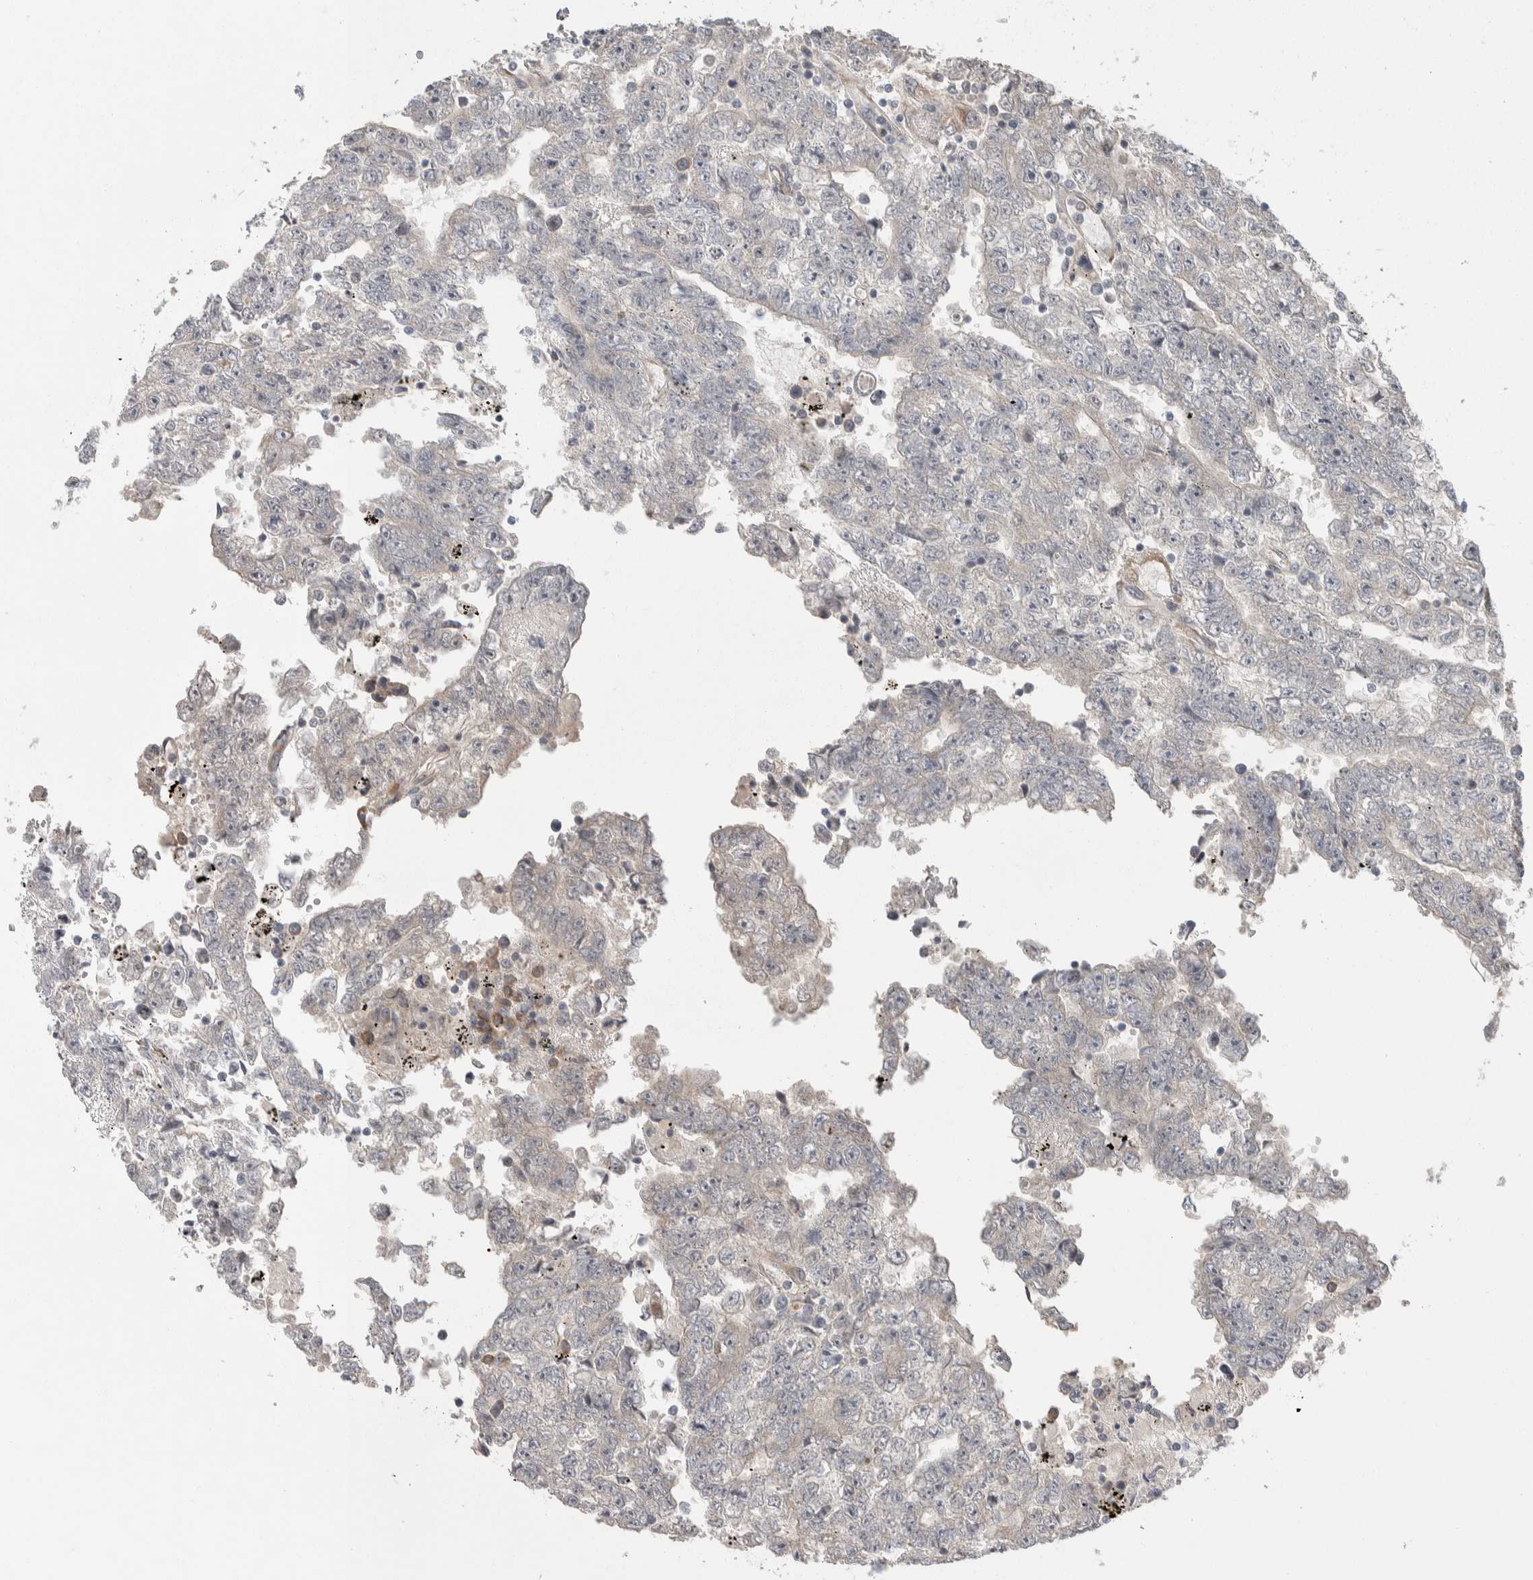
{"staining": {"intensity": "negative", "quantity": "none", "location": "none"}, "tissue": "testis cancer", "cell_type": "Tumor cells", "image_type": "cancer", "snomed": [{"axis": "morphology", "description": "Carcinoma, Embryonal, NOS"}, {"axis": "topography", "description": "Testis"}], "caption": "High power microscopy photomicrograph of an immunohistochemistry (IHC) micrograph of testis cancer (embryonal carcinoma), revealing no significant staining in tumor cells. Brightfield microscopy of IHC stained with DAB (3,3'-diaminobenzidine) (brown) and hematoxylin (blue), captured at high magnification.", "gene": "CUL2", "patient": {"sex": "male", "age": 25}}